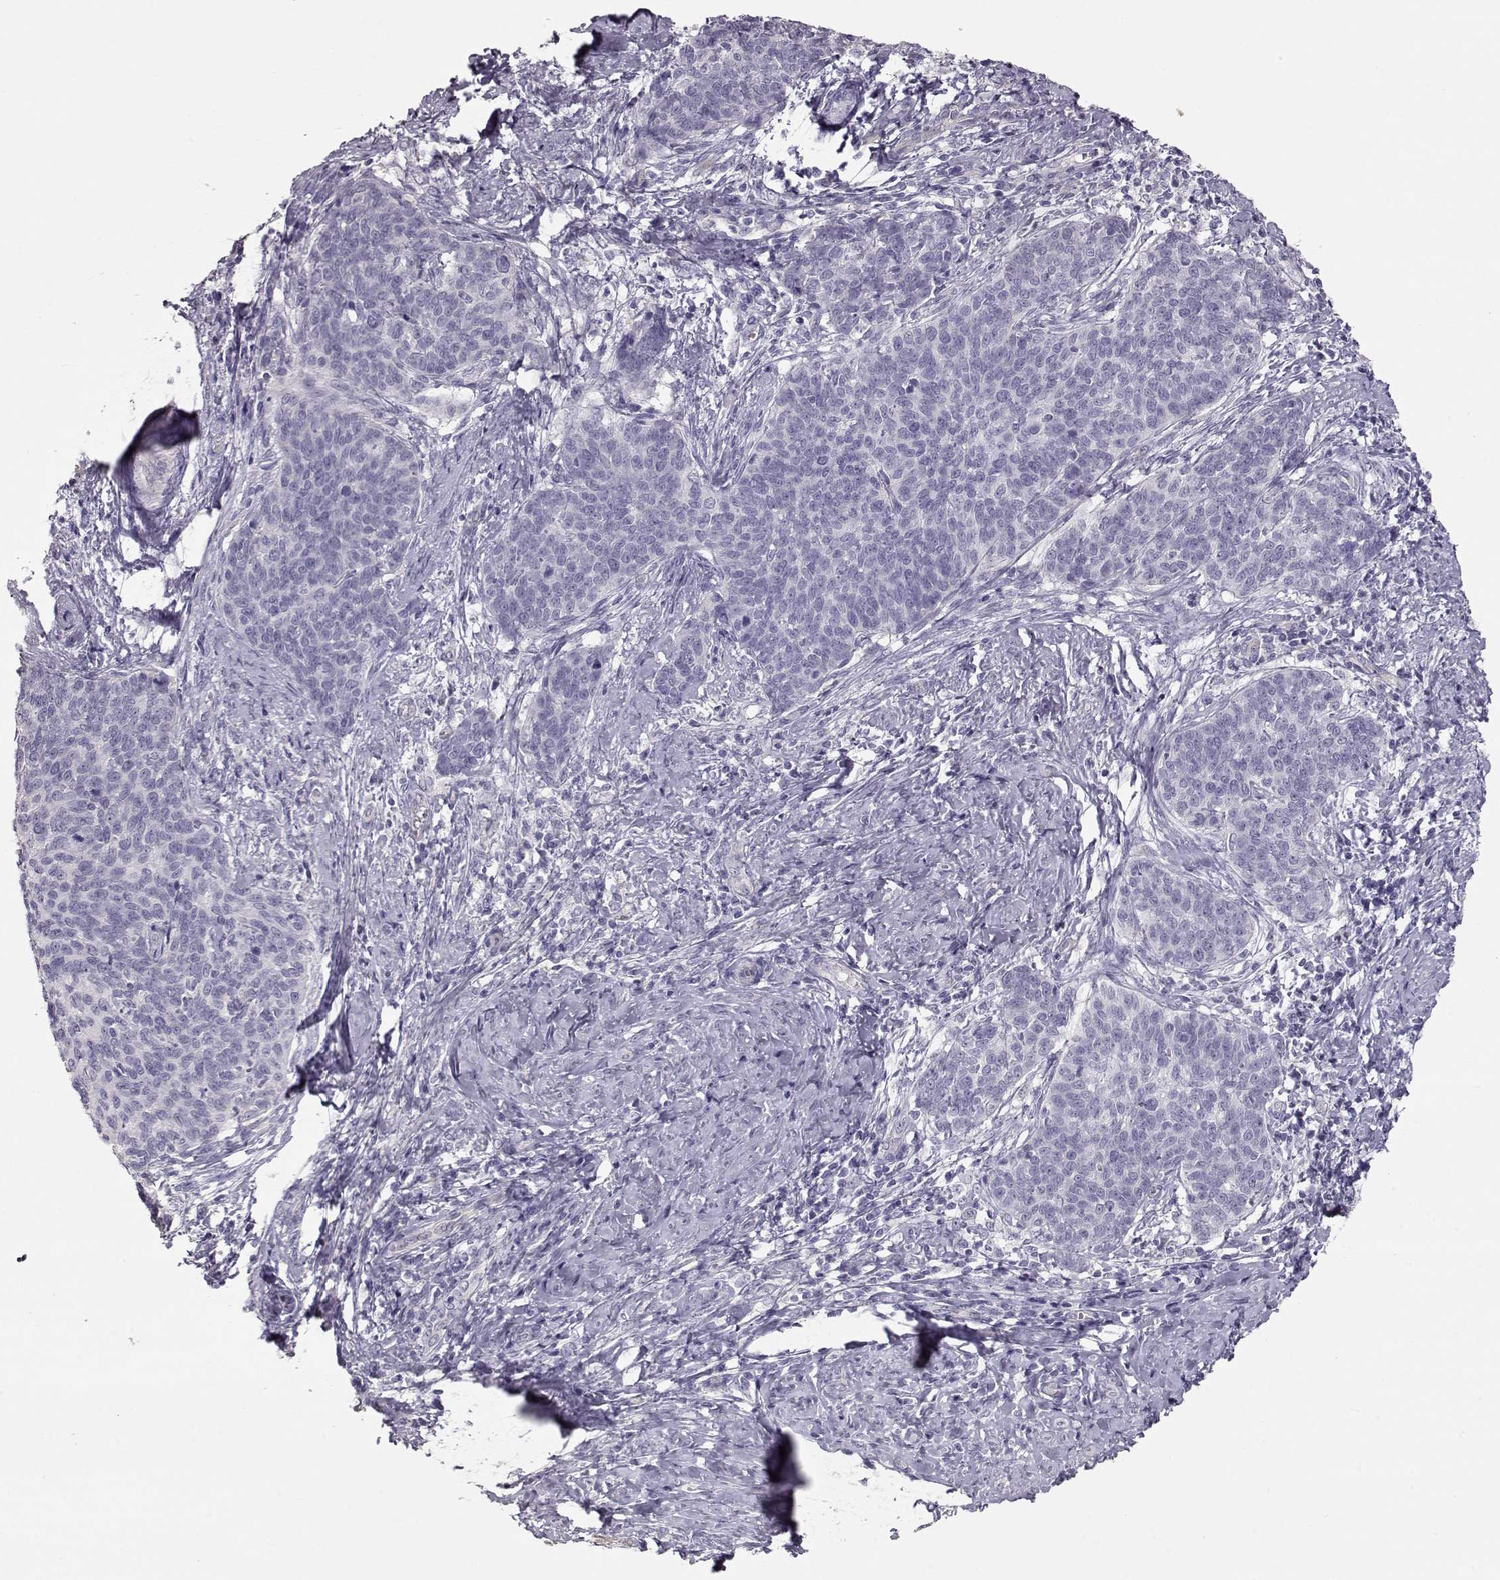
{"staining": {"intensity": "negative", "quantity": "none", "location": "none"}, "tissue": "cervical cancer", "cell_type": "Tumor cells", "image_type": "cancer", "snomed": [{"axis": "morphology", "description": "Squamous cell carcinoma, NOS"}, {"axis": "topography", "description": "Cervix"}], "caption": "Cervical cancer (squamous cell carcinoma) was stained to show a protein in brown. There is no significant positivity in tumor cells. (Stains: DAB immunohistochemistry (IHC) with hematoxylin counter stain, Microscopy: brightfield microscopy at high magnification).", "gene": "SLC18A1", "patient": {"sex": "female", "age": 39}}